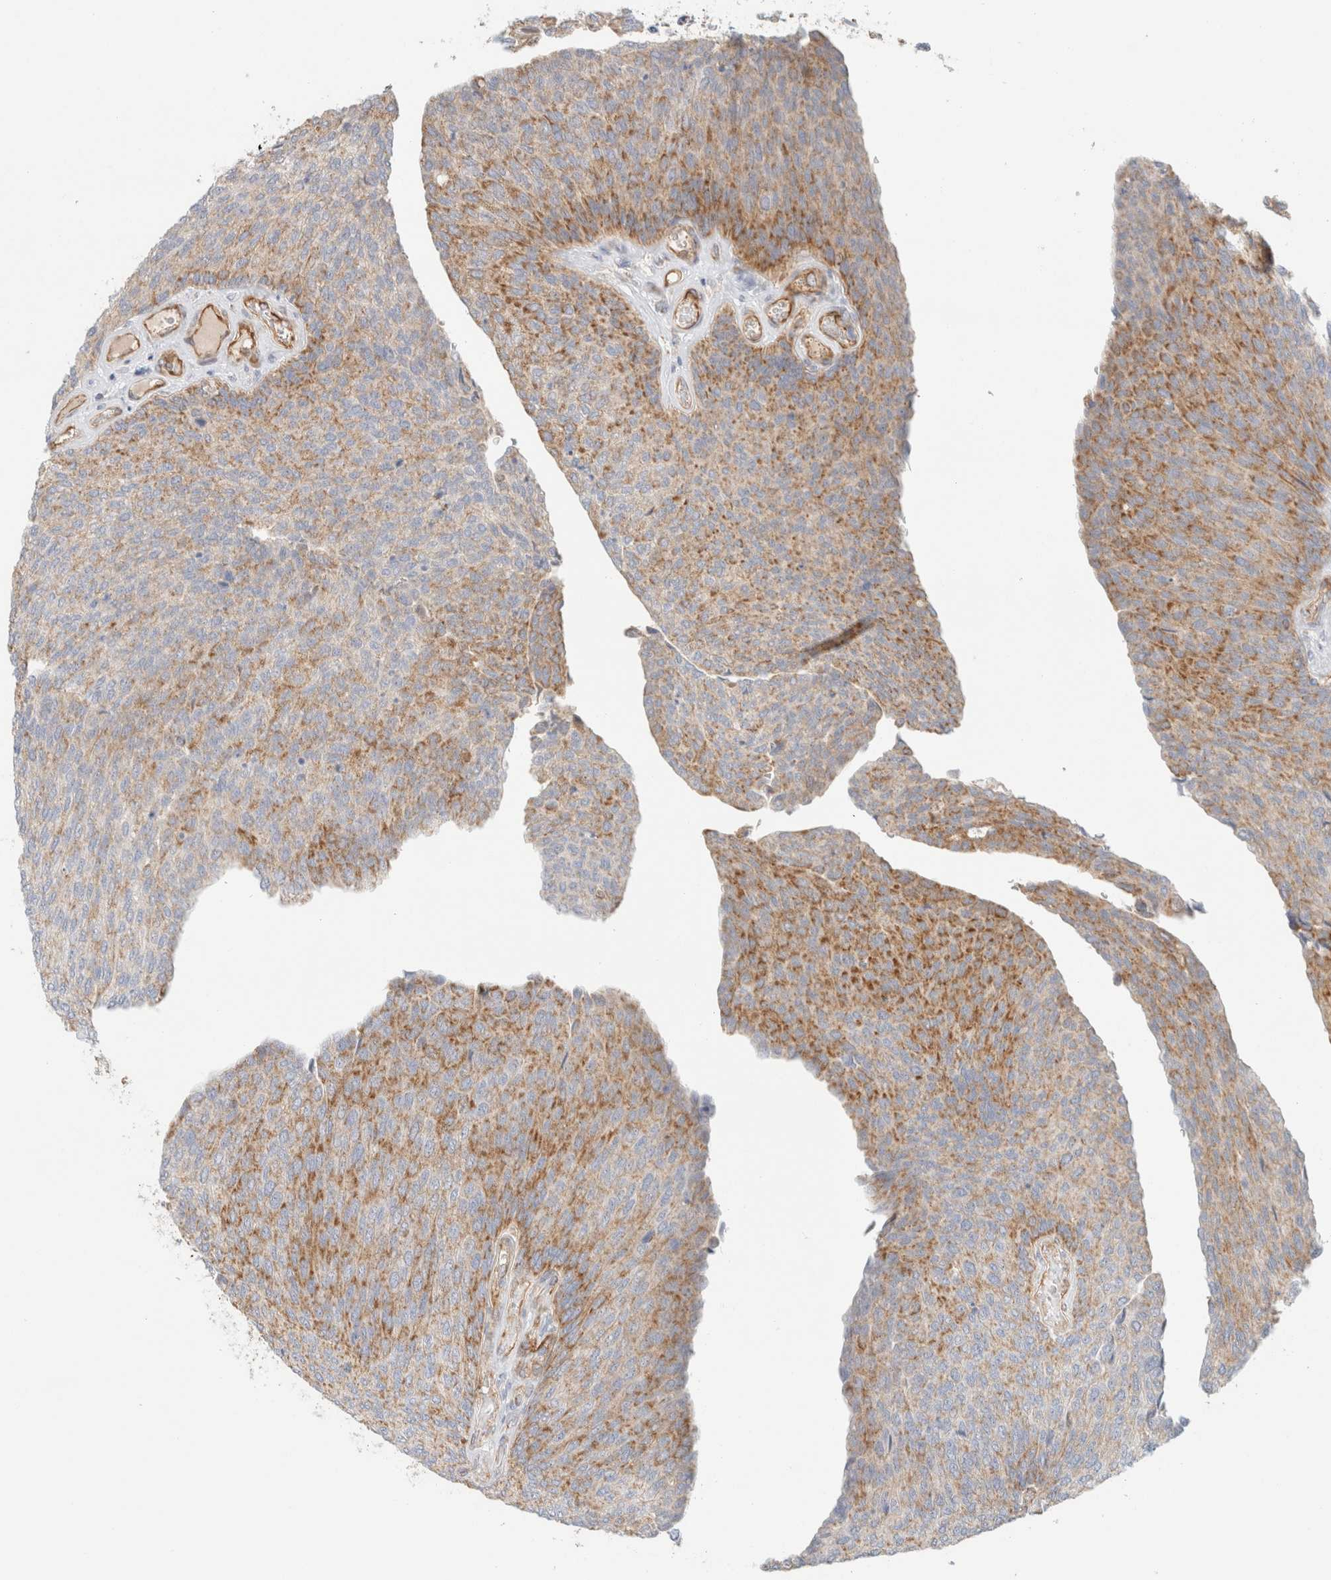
{"staining": {"intensity": "moderate", "quantity": ">75%", "location": "cytoplasmic/membranous"}, "tissue": "urothelial cancer", "cell_type": "Tumor cells", "image_type": "cancer", "snomed": [{"axis": "morphology", "description": "Urothelial carcinoma, Low grade"}, {"axis": "topography", "description": "Urinary bladder"}], "caption": "Urothelial cancer stained for a protein demonstrates moderate cytoplasmic/membranous positivity in tumor cells.", "gene": "MRM3", "patient": {"sex": "female", "age": 79}}